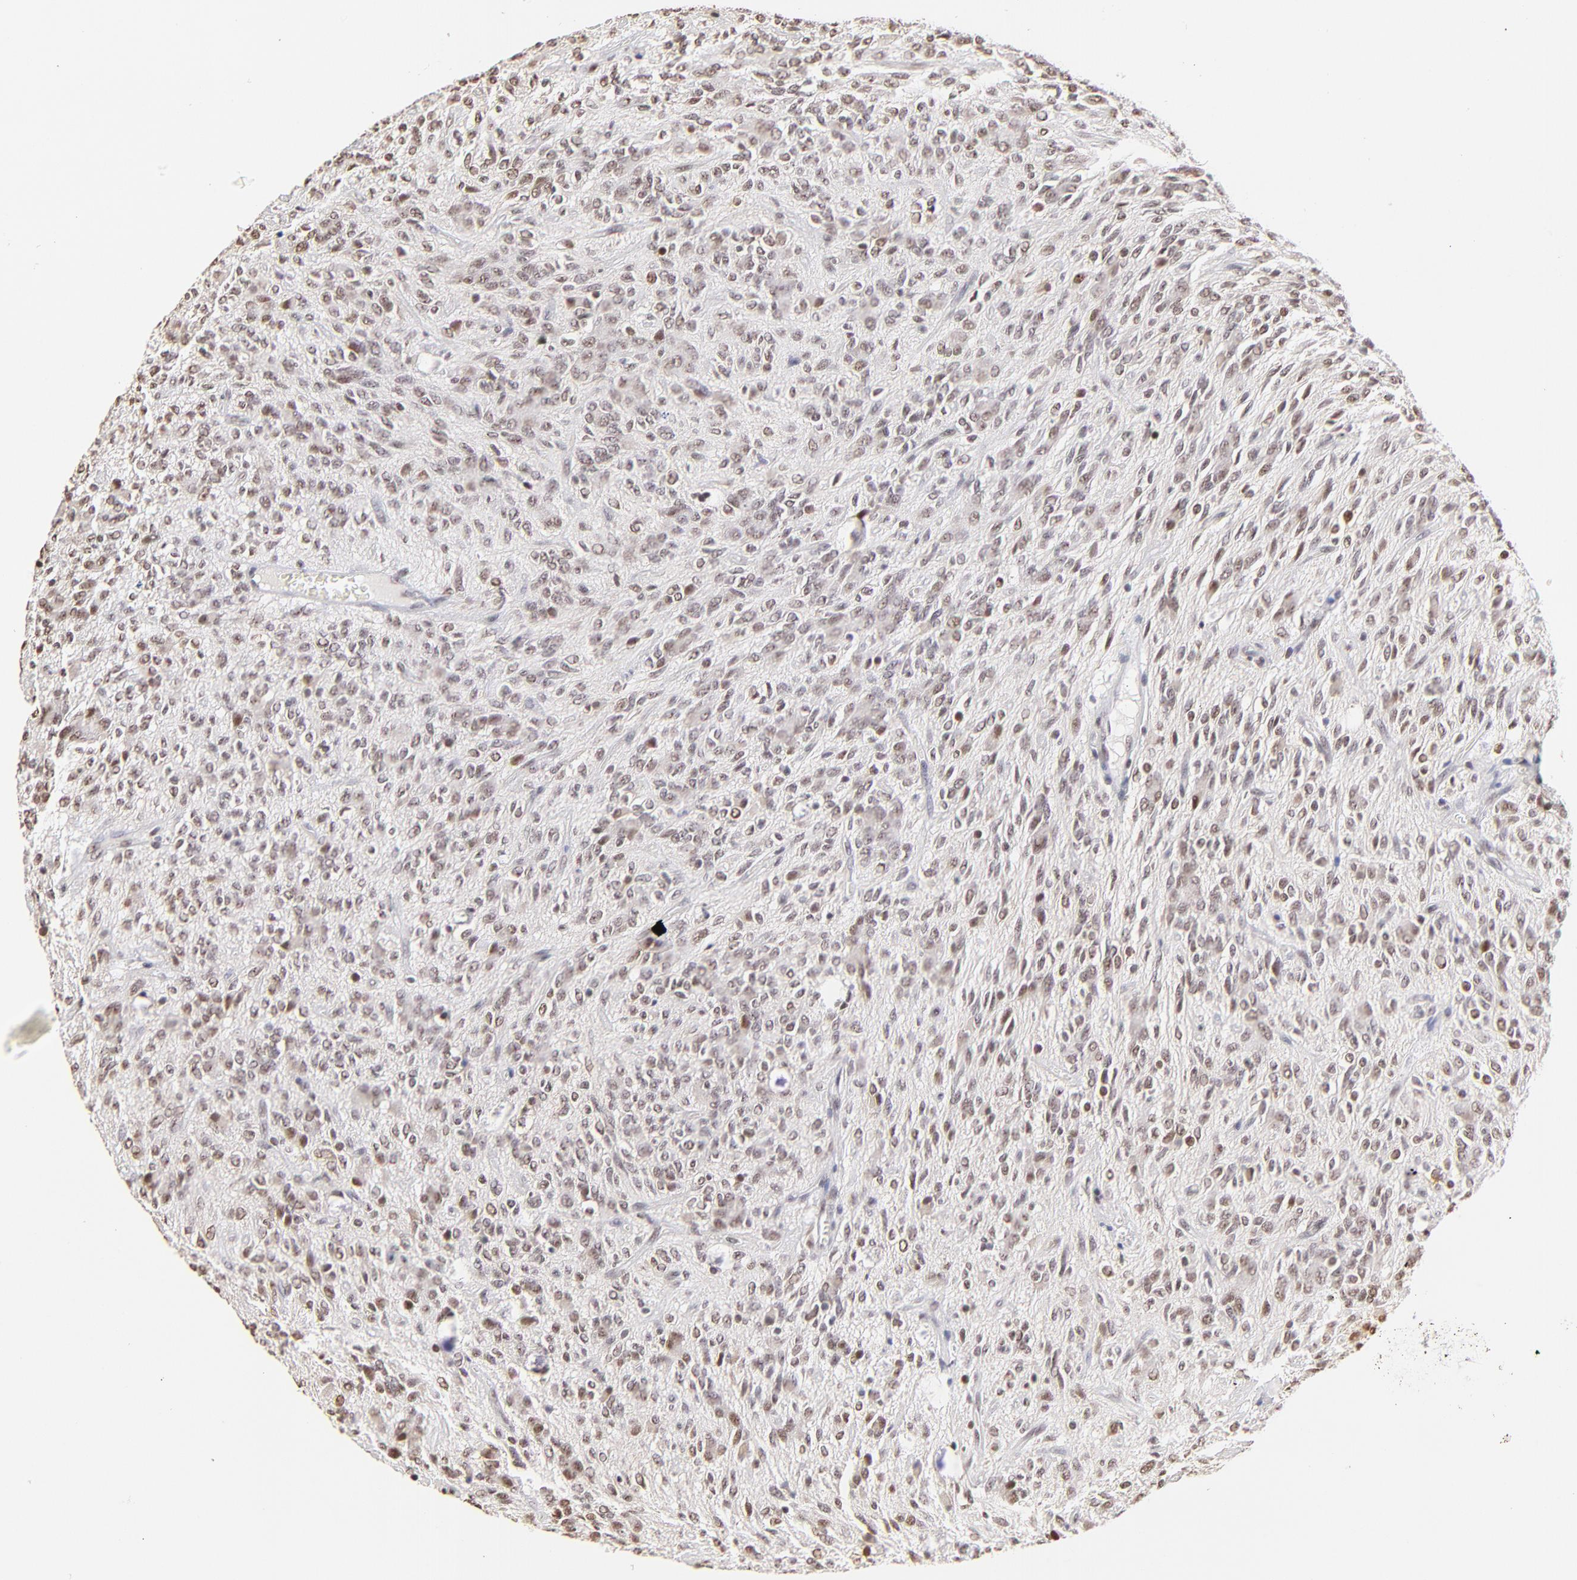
{"staining": {"intensity": "weak", "quantity": ">75%", "location": "nuclear"}, "tissue": "glioma", "cell_type": "Tumor cells", "image_type": "cancer", "snomed": [{"axis": "morphology", "description": "Glioma, malignant, Low grade"}, {"axis": "topography", "description": "Brain"}], "caption": "Immunohistochemical staining of human malignant glioma (low-grade) exhibits weak nuclear protein positivity in about >75% of tumor cells.", "gene": "ZNF670", "patient": {"sex": "female", "age": 15}}